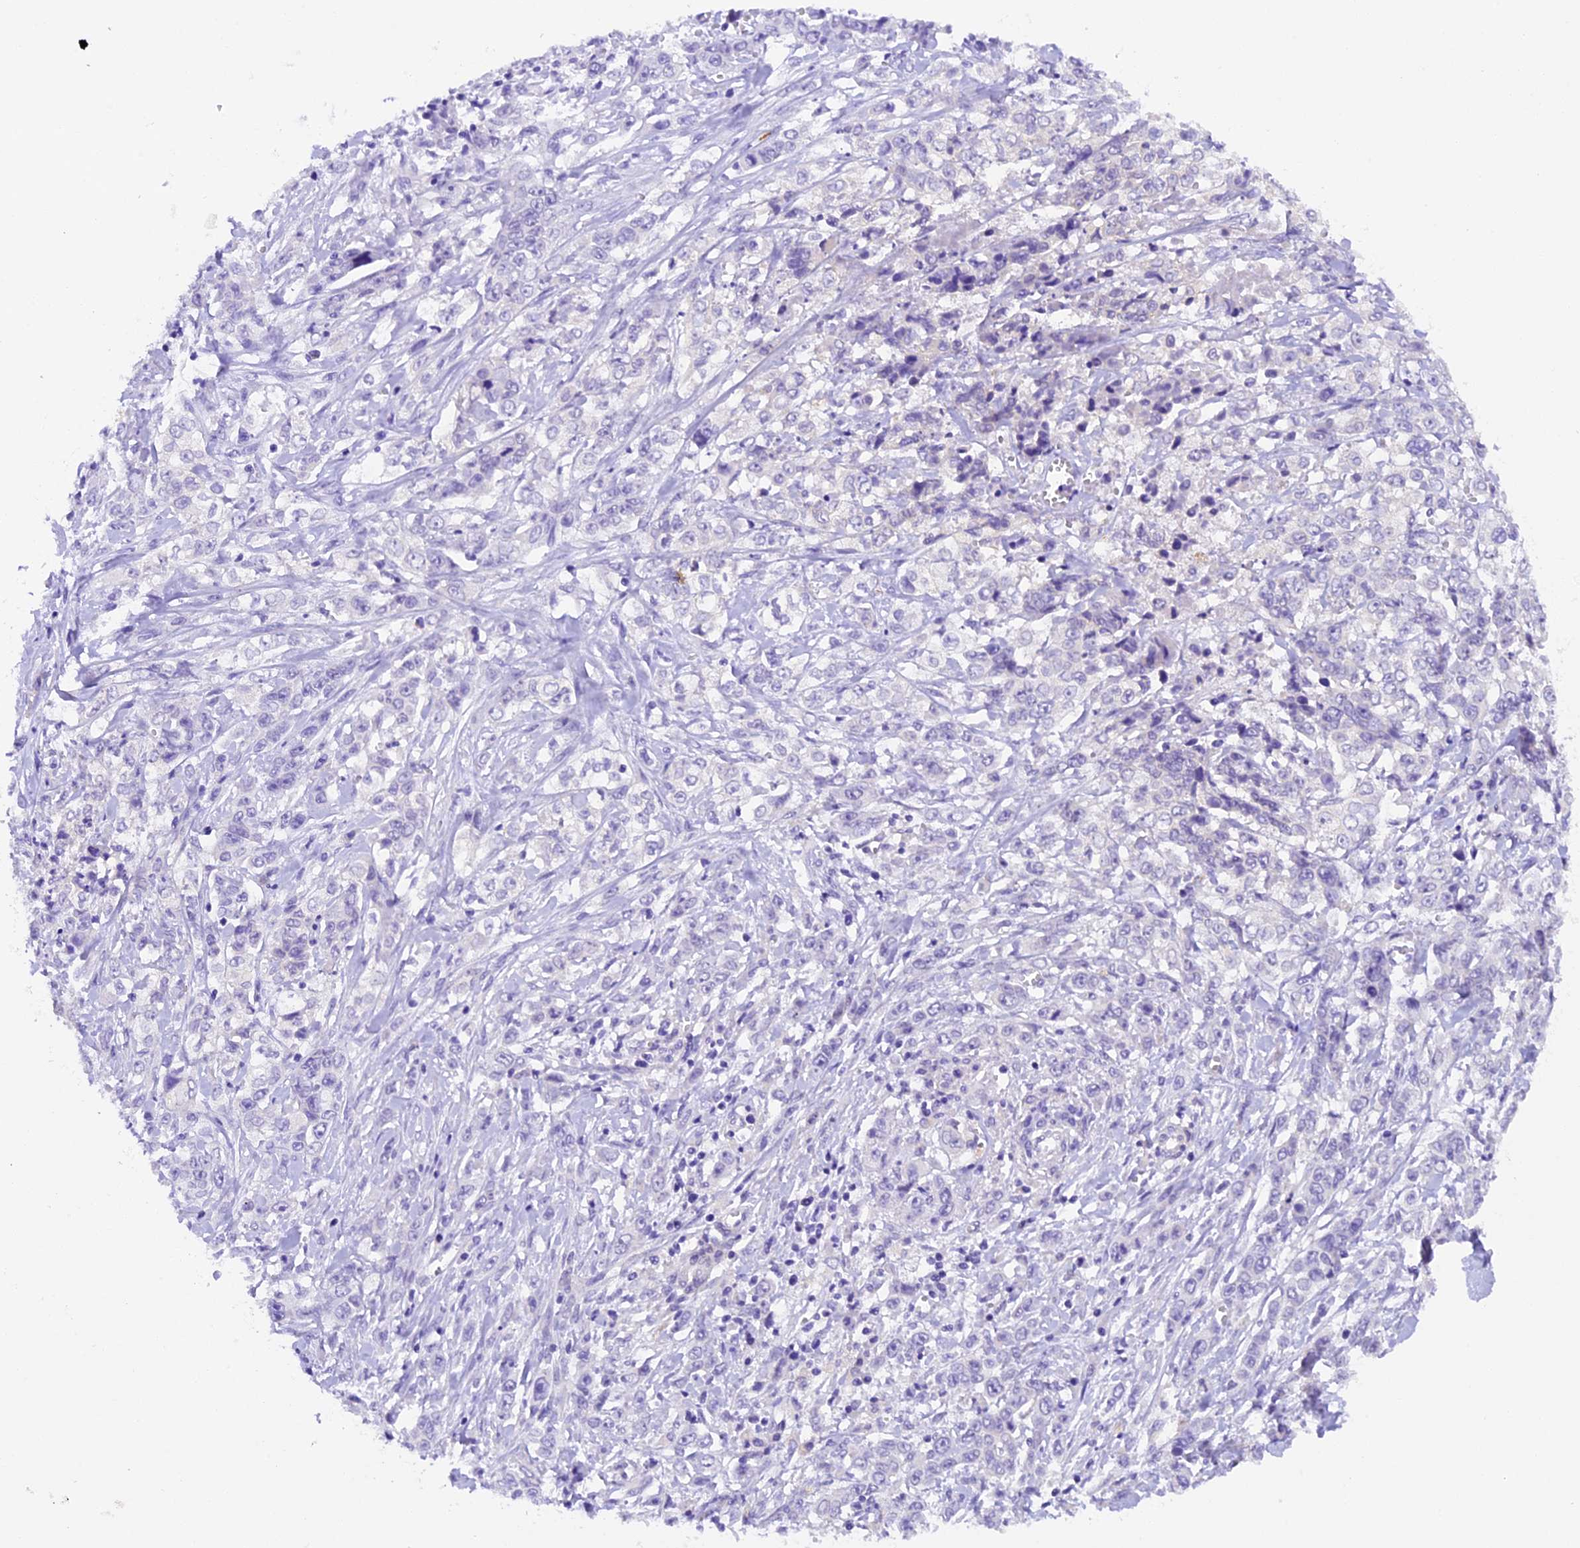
{"staining": {"intensity": "negative", "quantity": "none", "location": "none"}, "tissue": "stomach cancer", "cell_type": "Tumor cells", "image_type": "cancer", "snomed": [{"axis": "morphology", "description": "Adenocarcinoma, NOS"}, {"axis": "topography", "description": "Stomach, upper"}], "caption": "Stomach adenocarcinoma was stained to show a protein in brown. There is no significant positivity in tumor cells.", "gene": "NCK2", "patient": {"sex": "male", "age": 62}}